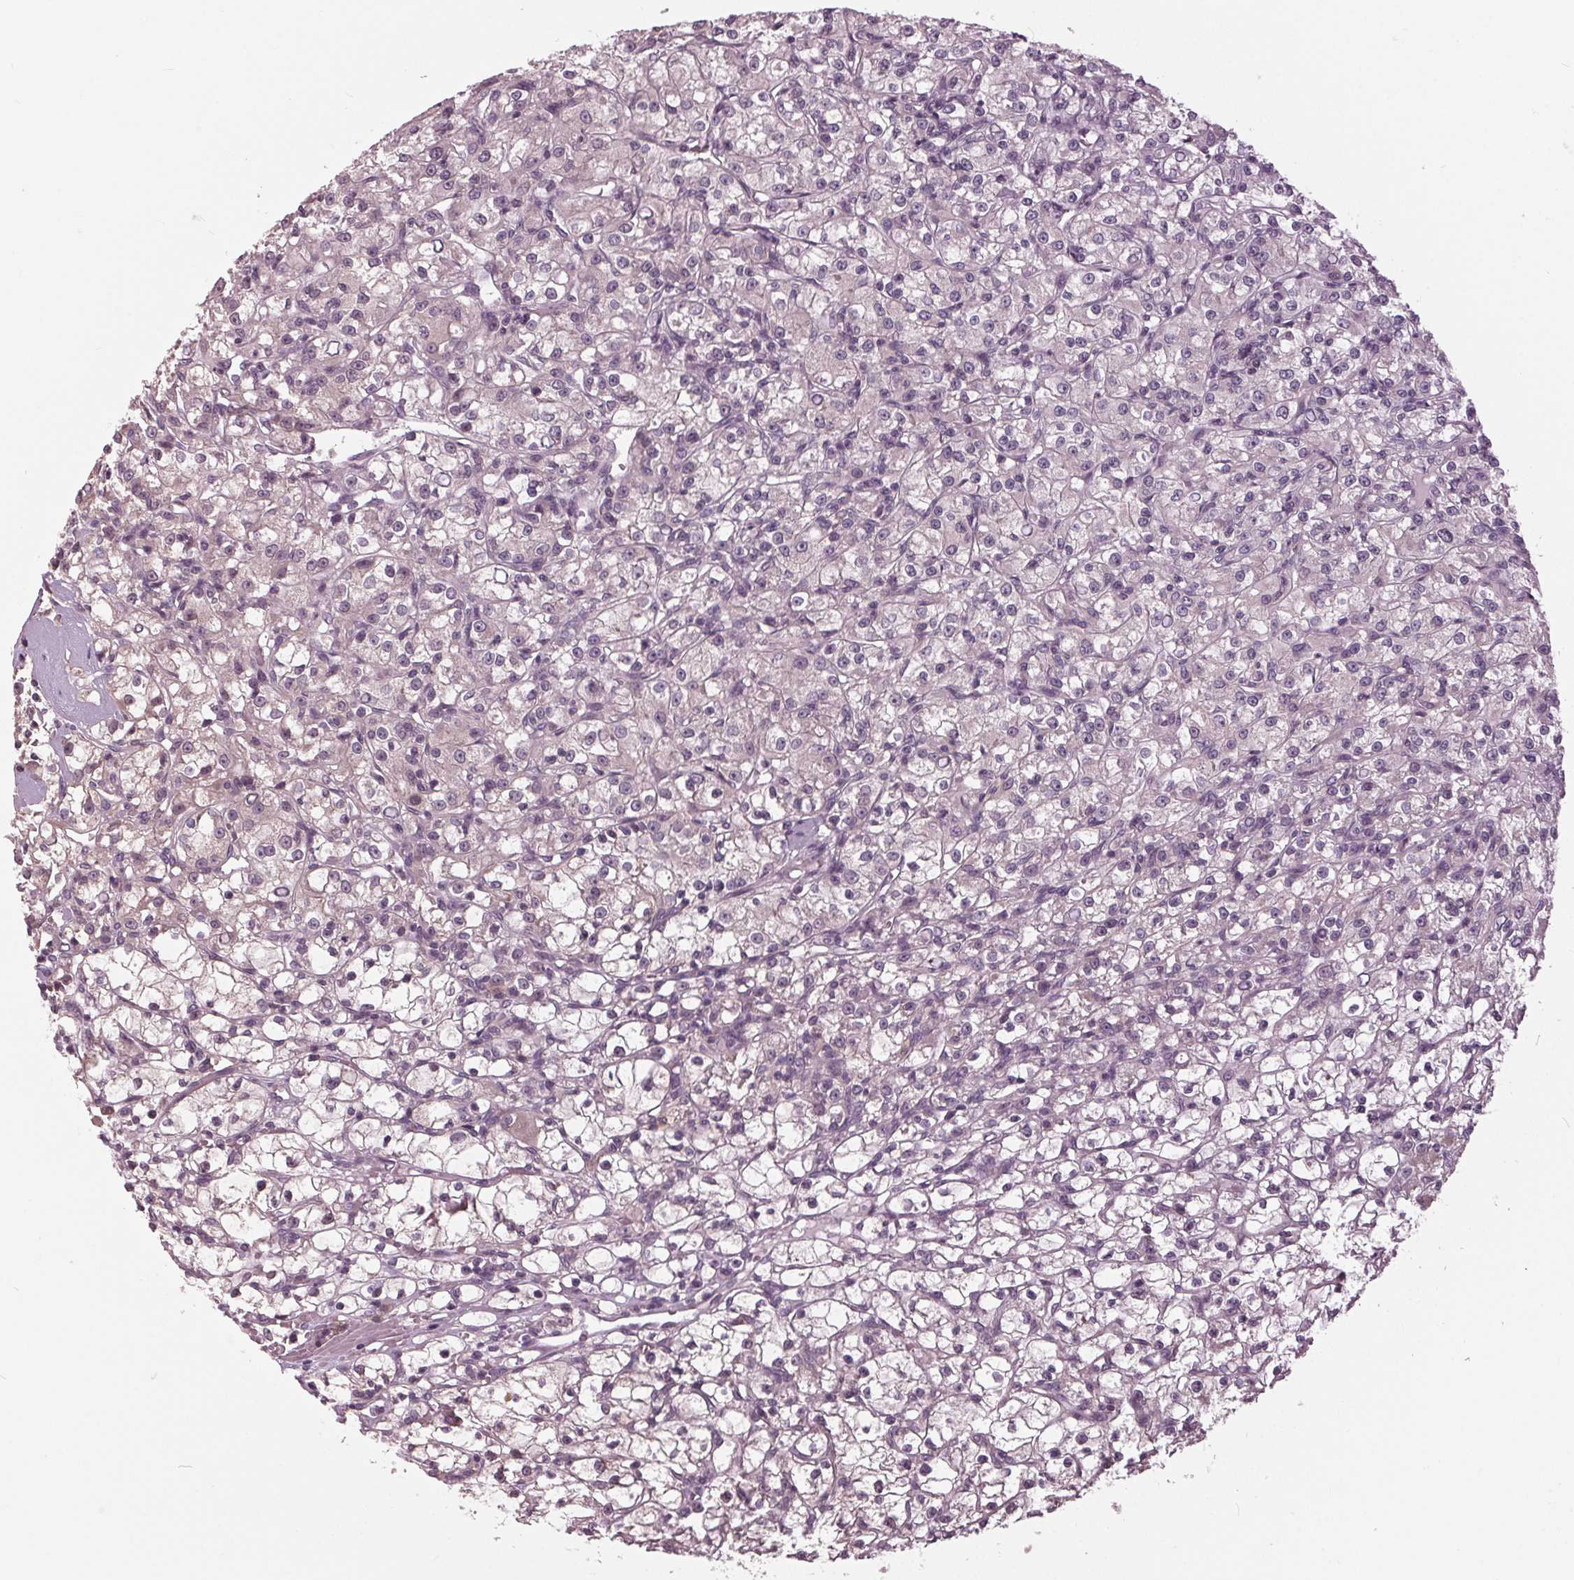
{"staining": {"intensity": "negative", "quantity": "none", "location": "none"}, "tissue": "renal cancer", "cell_type": "Tumor cells", "image_type": "cancer", "snomed": [{"axis": "morphology", "description": "Adenocarcinoma, NOS"}, {"axis": "topography", "description": "Kidney"}], "caption": "Adenocarcinoma (renal) stained for a protein using immunohistochemistry (IHC) reveals no staining tumor cells.", "gene": "SIGLEC6", "patient": {"sex": "female", "age": 59}}